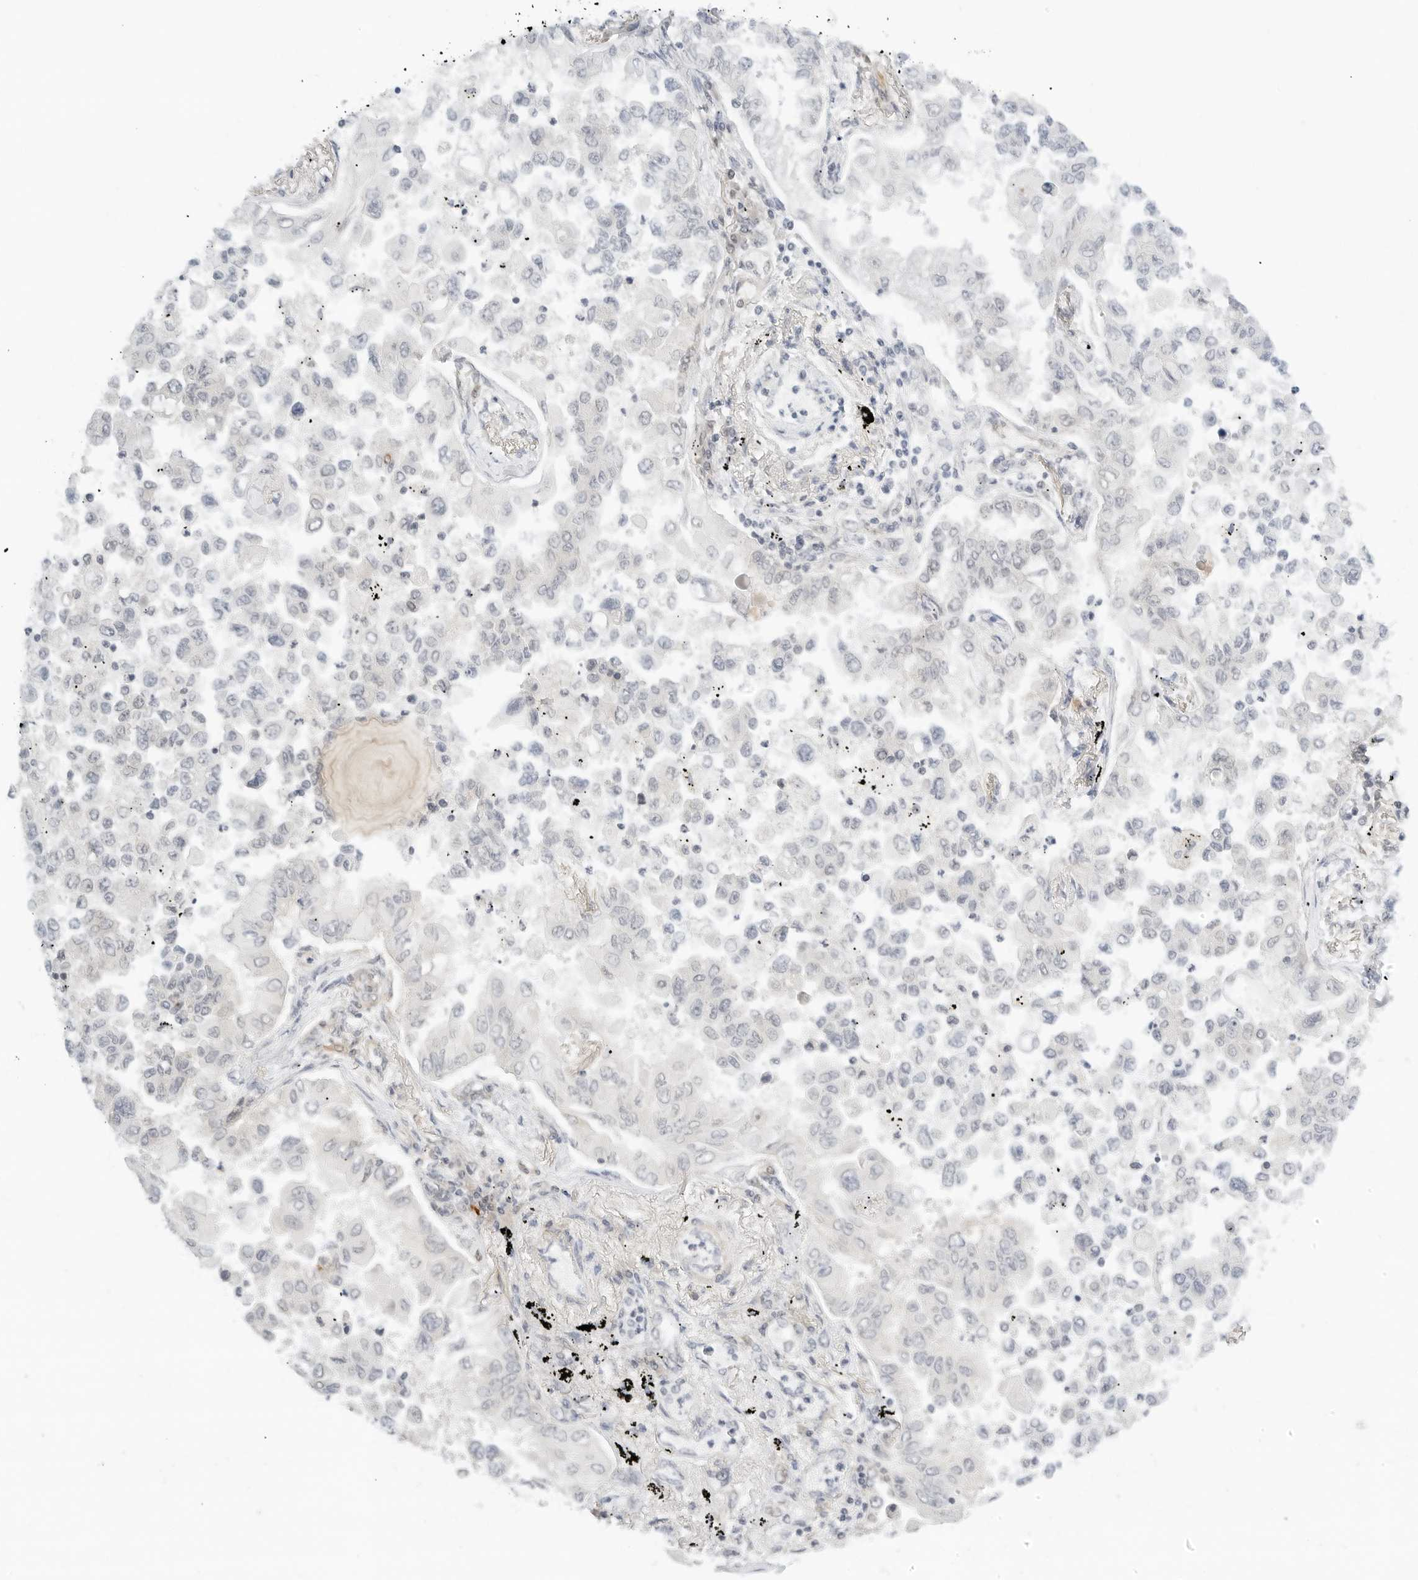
{"staining": {"intensity": "negative", "quantity": "none", "location": "none"}, "tissue": "lung cancer", "cell_type": "Tumor cells", "image_type": "cancer", "snomed": [{"axis": "morphology", "description": "Adenocarcinoma, NOS"}, {"axis": "topography", "description": "Lung"}], "caption": "The IHC histopathology image has no significant positivity in tumor cells of lung cancer (adenocarcinoma) tissue.", "gene": "NEO1", "patient": {"sex": "female", "age": 67}}